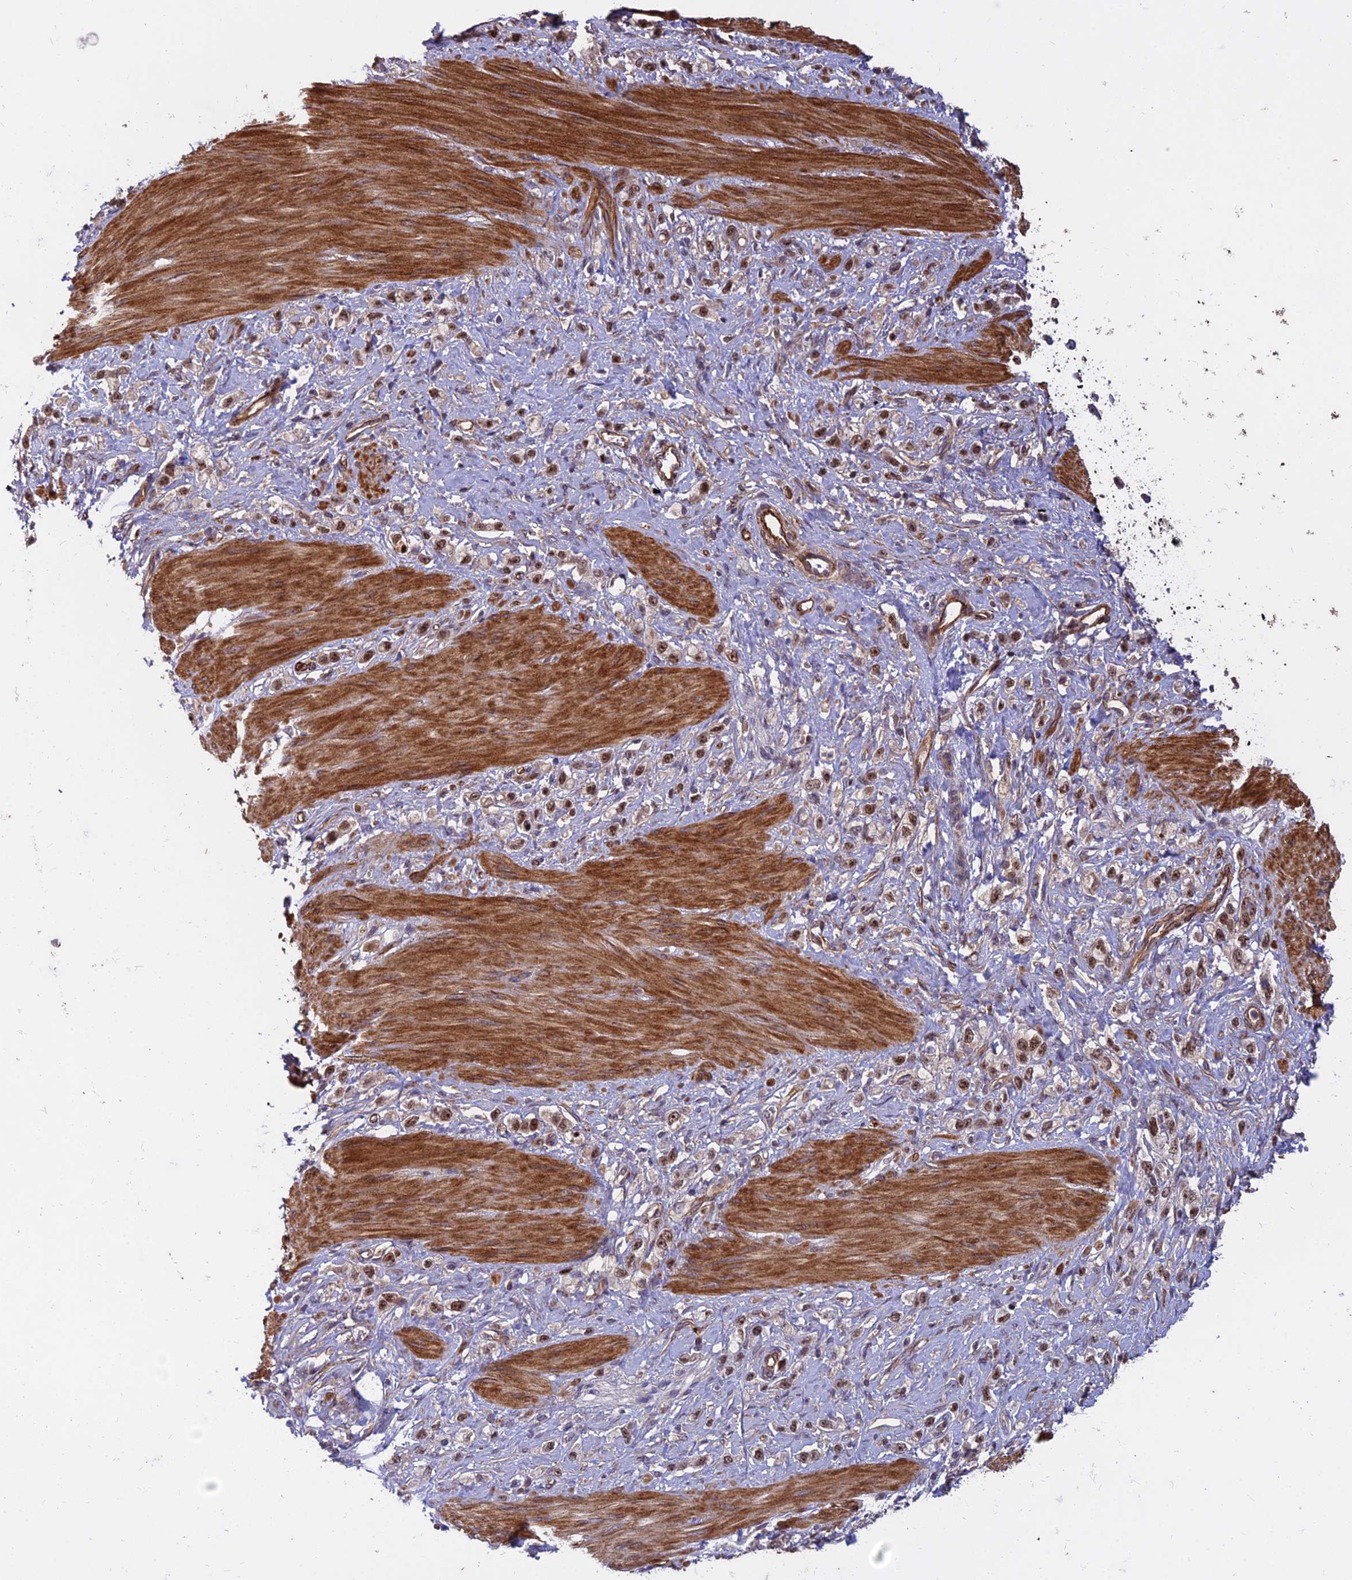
{"staining": {"intensity": "moderate", "quantity": ">75%", "location": "nuclear"}, "tissue": "stomach cancer", "cell_type": "Tumor cells", "image_type": "cancer", "snomed": [{"axis": "morphology", "description": "Adenocarcinoma, NOS"}, {"axis": "topography", "description": "Stomach"}], "caption": "Immunohistochemical staining of human stomach cancer shows medium levels of moderate nuclear staining in approximately >75% of tumor cells.", "gene": "TCEA3", "patient": {"sex": "female", "age": 65}}